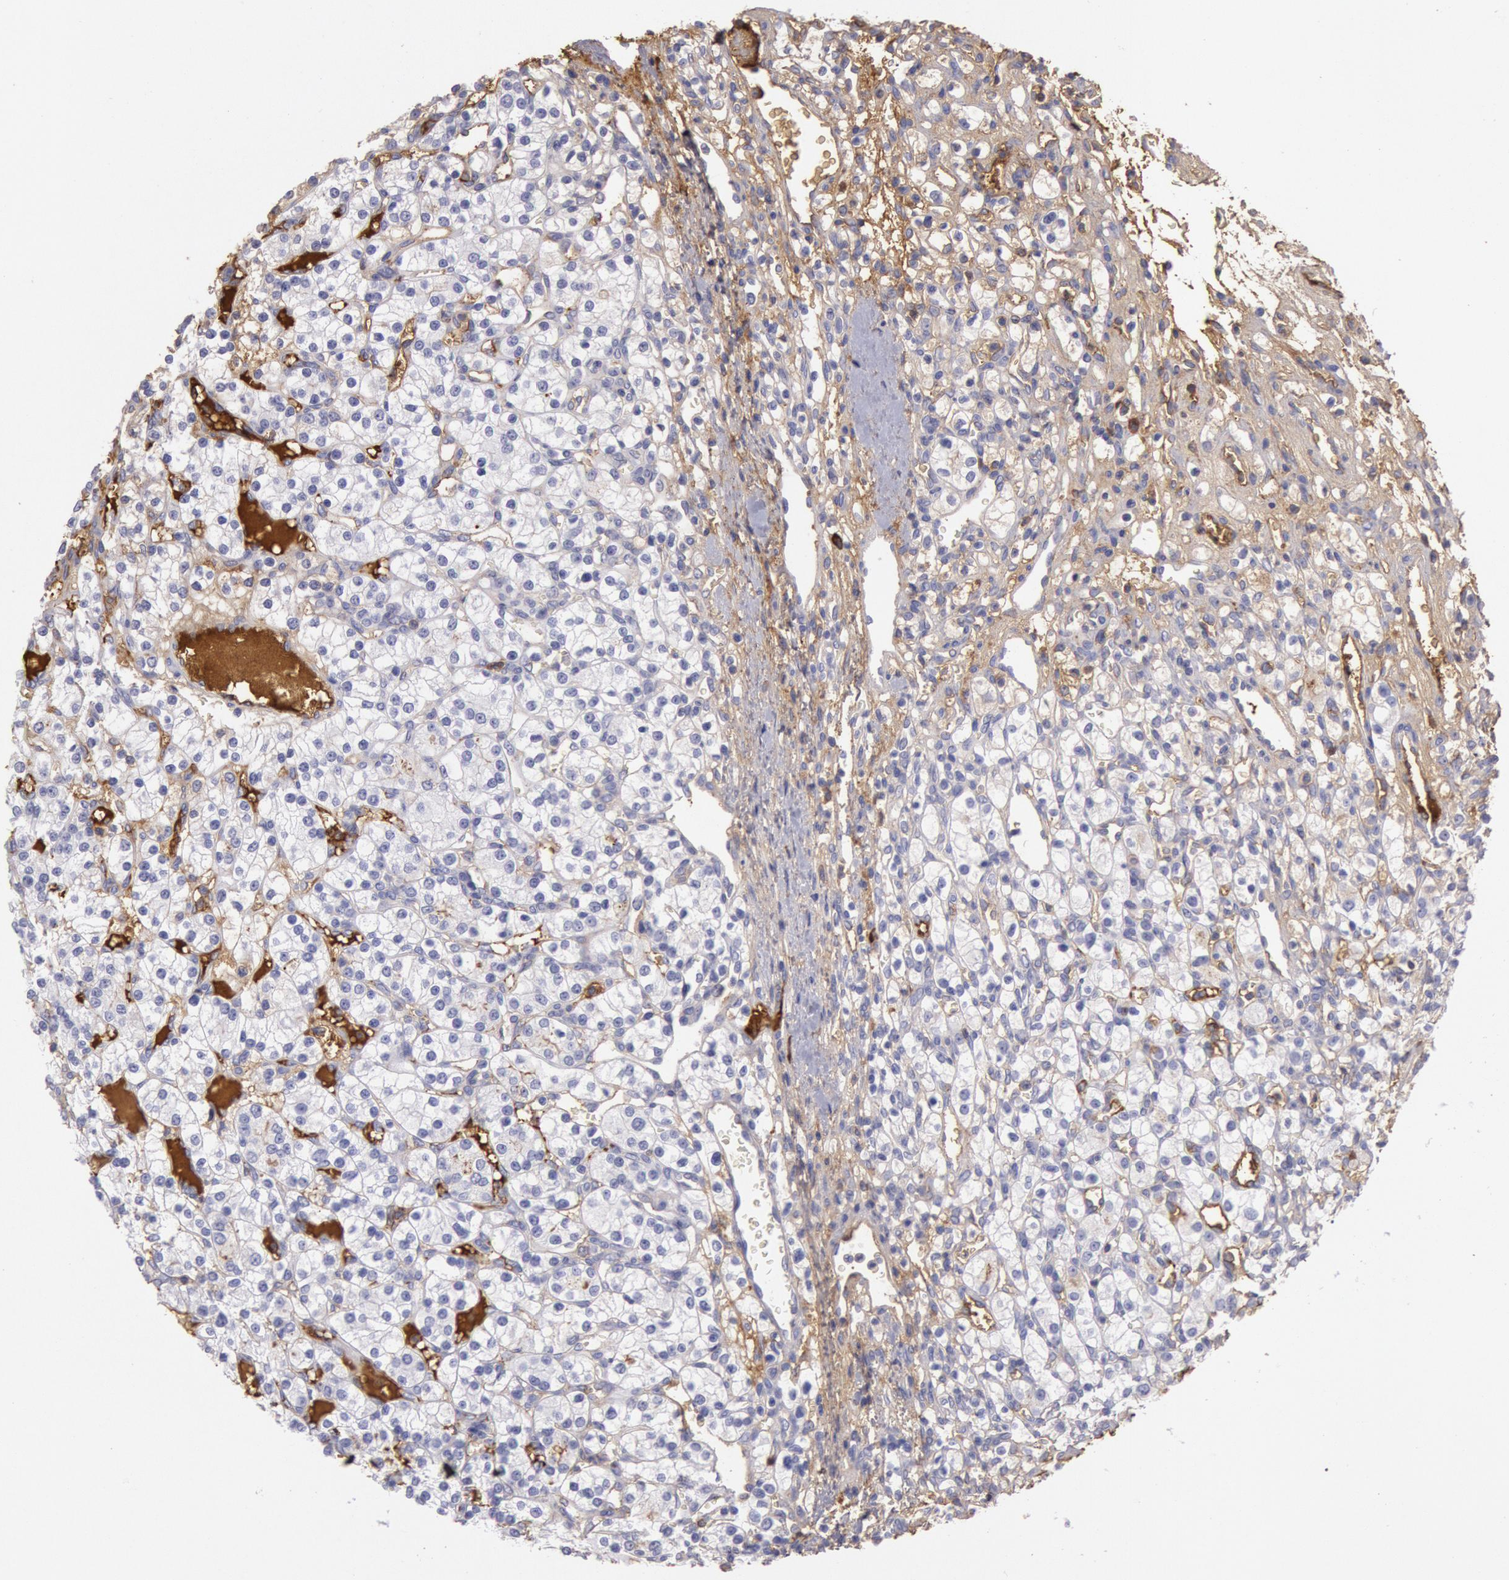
{"staining": {"intensity": "weak", "quantity": "<25%", "location": "cytoplasmic/membranous"}, "tissue": "renal cancer", "cell_type": "Tumor cells", "image_type": "cancer", "snomed": [{"axis": "morphology", "description": "Adenocarcinoma, NOS"}, {"axis": "topography", "description": "Kidney"}], "caption": "A micrograph of human renal cancer is negative for staining in tumor cells.", "gene": "IGHG1", "patient": {"sex": "female", "age": 62}}